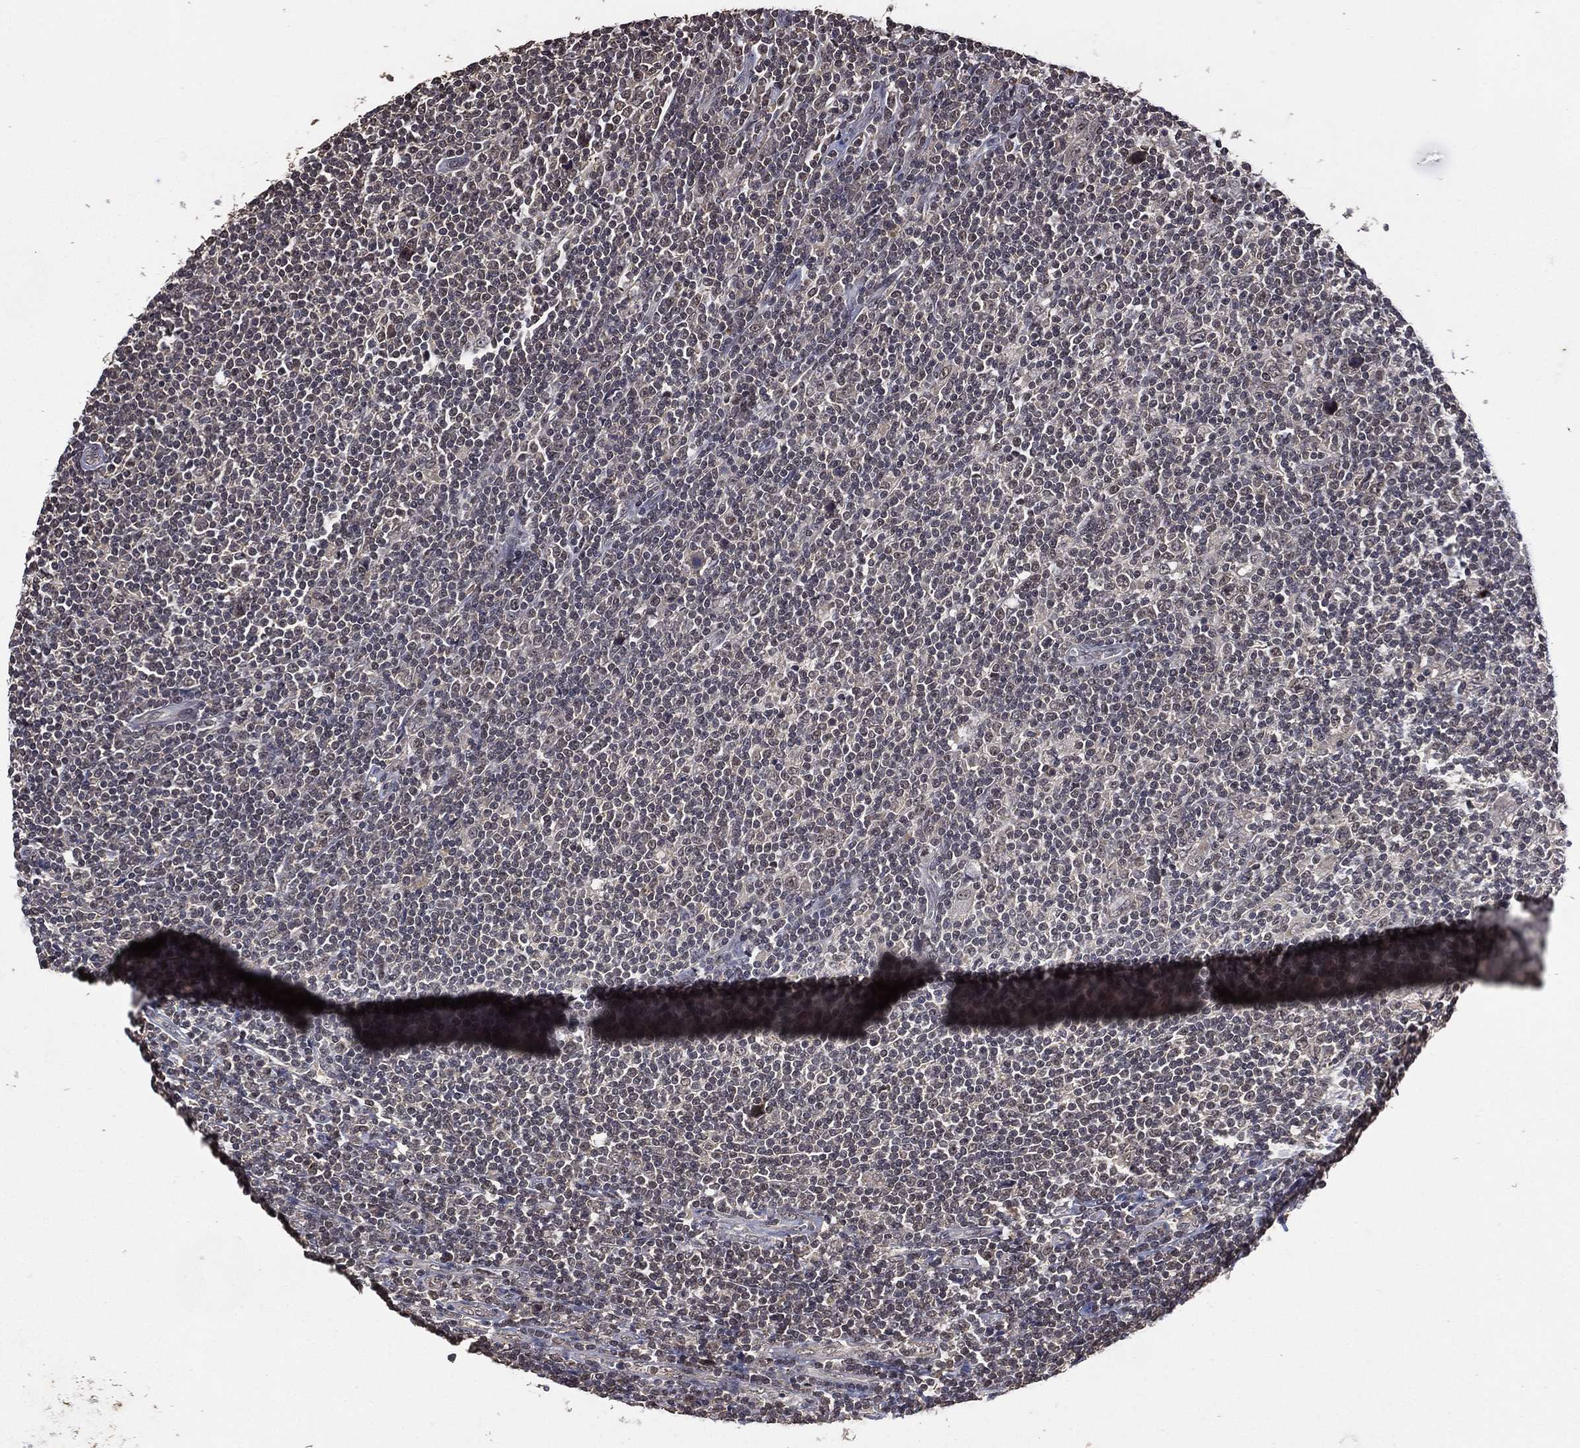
{"staining": {"intensity": "negative", "quantity": "none", "location": "none"}, "tissue": "lymphoma", "cell_type": "Tumor cells", "image_type": "cancer", "snomed": [{"axis": "morphology", "description": "Hodgkin's disease, NOS"}, {"axis": "topography", "description": "Lymph node"}], "caption": "Tumor cells show no significant protein staining in lymphoma. (DAB IHC, high magnification).", "gene": "NELFCD", "patient": {"sex": "male", "age": 40}}